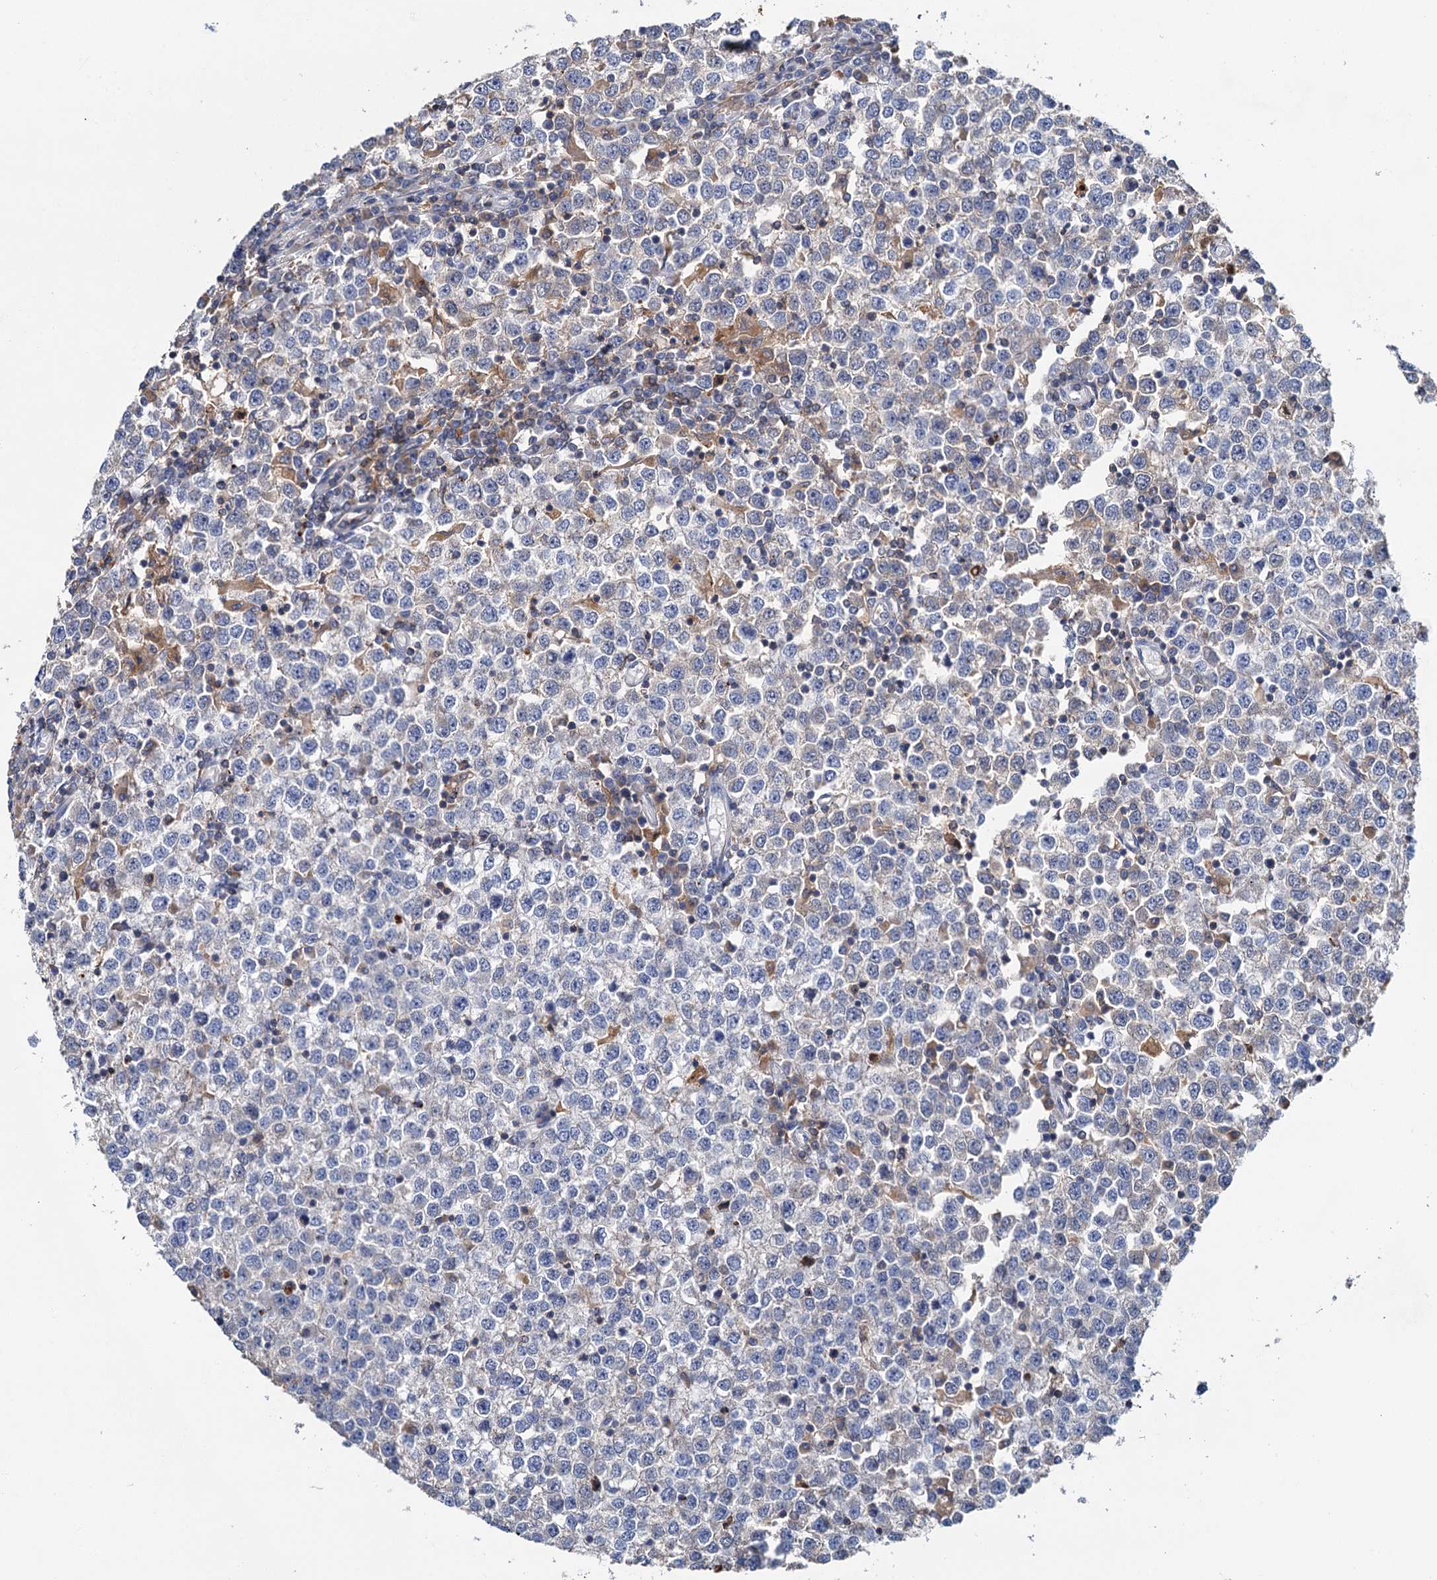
{"staining": {"intensity": "negative", "quantity": "none", "location": "none"}, "tissue": "testis cancer", "cell_type": "Tumor cells", "image_type": "cancer", "snomed": [{"axis": "morphology", "description": "Seminoma, NOS"}, {"axis": "topography", "description": "Testis"}], "caption": "High magnification brightfield microscopy of testis cancer stained with DAB (brown) and counterstained with hematoxylin (blue): tumor cells show no significant staining.", "gene": "FGFR2", "patient": {"sex": "male", "age": 65}}